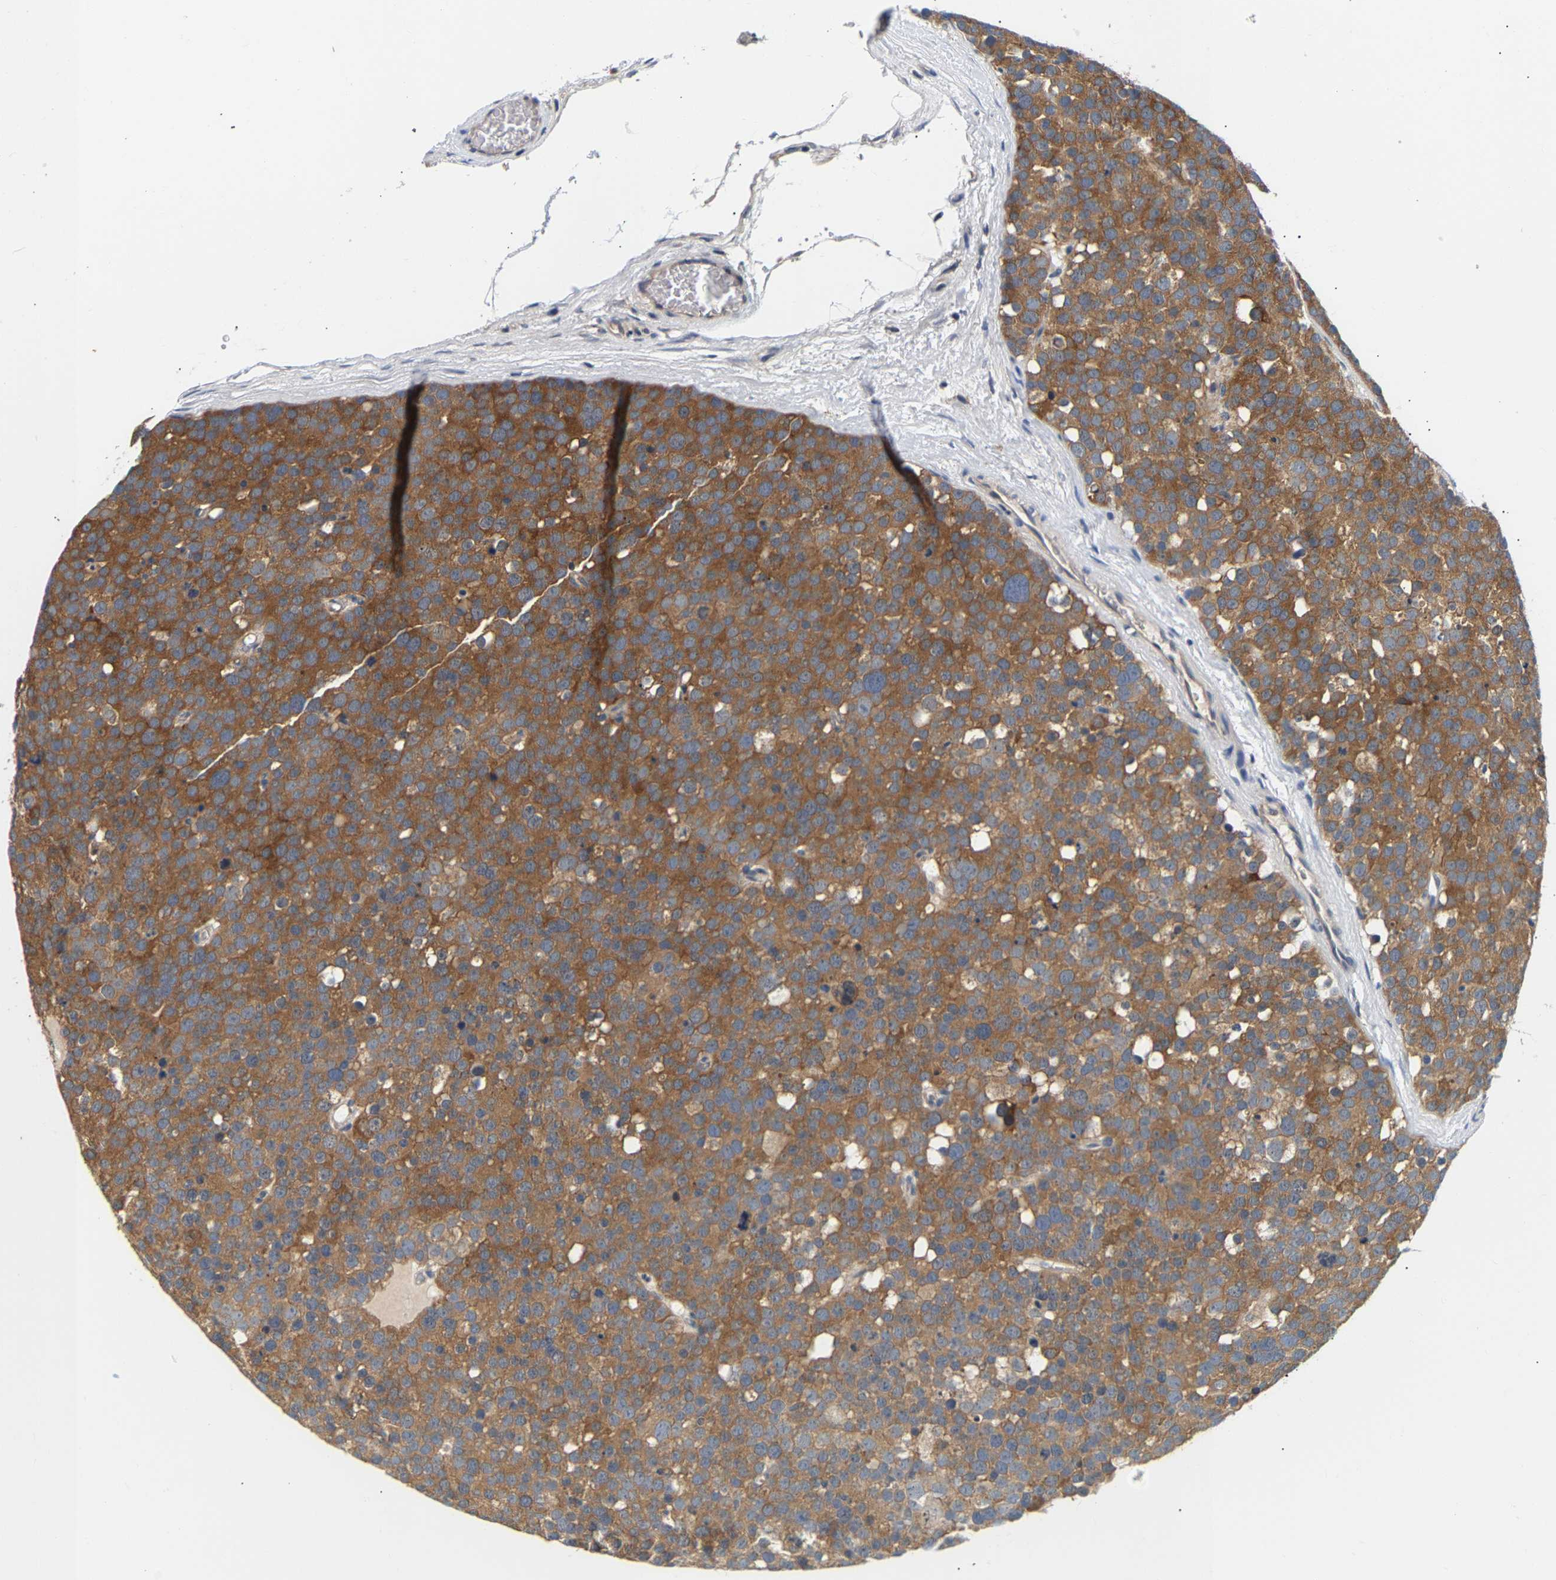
{"staining": {"intensity": "moderate", "quantity": ">75%", "location": "cytoplasmic/membranous"}, "tissue": "testis cancer", "cell_type": "Tumor cells", "image_type": "cancer", "snomed": [{"axis": "morphology", "description": "Seminoma, NOS"}, {"axis": "topography", "description": "Testis"}], "caption": "Testis seminoma was stained to show a protein in brown. There is medium levels of moderate cytoplasmic/membranous staining in approximately >75% of tumor cells.", "gene": "PPID", "patient": {"sex": "male", "age": 71}}